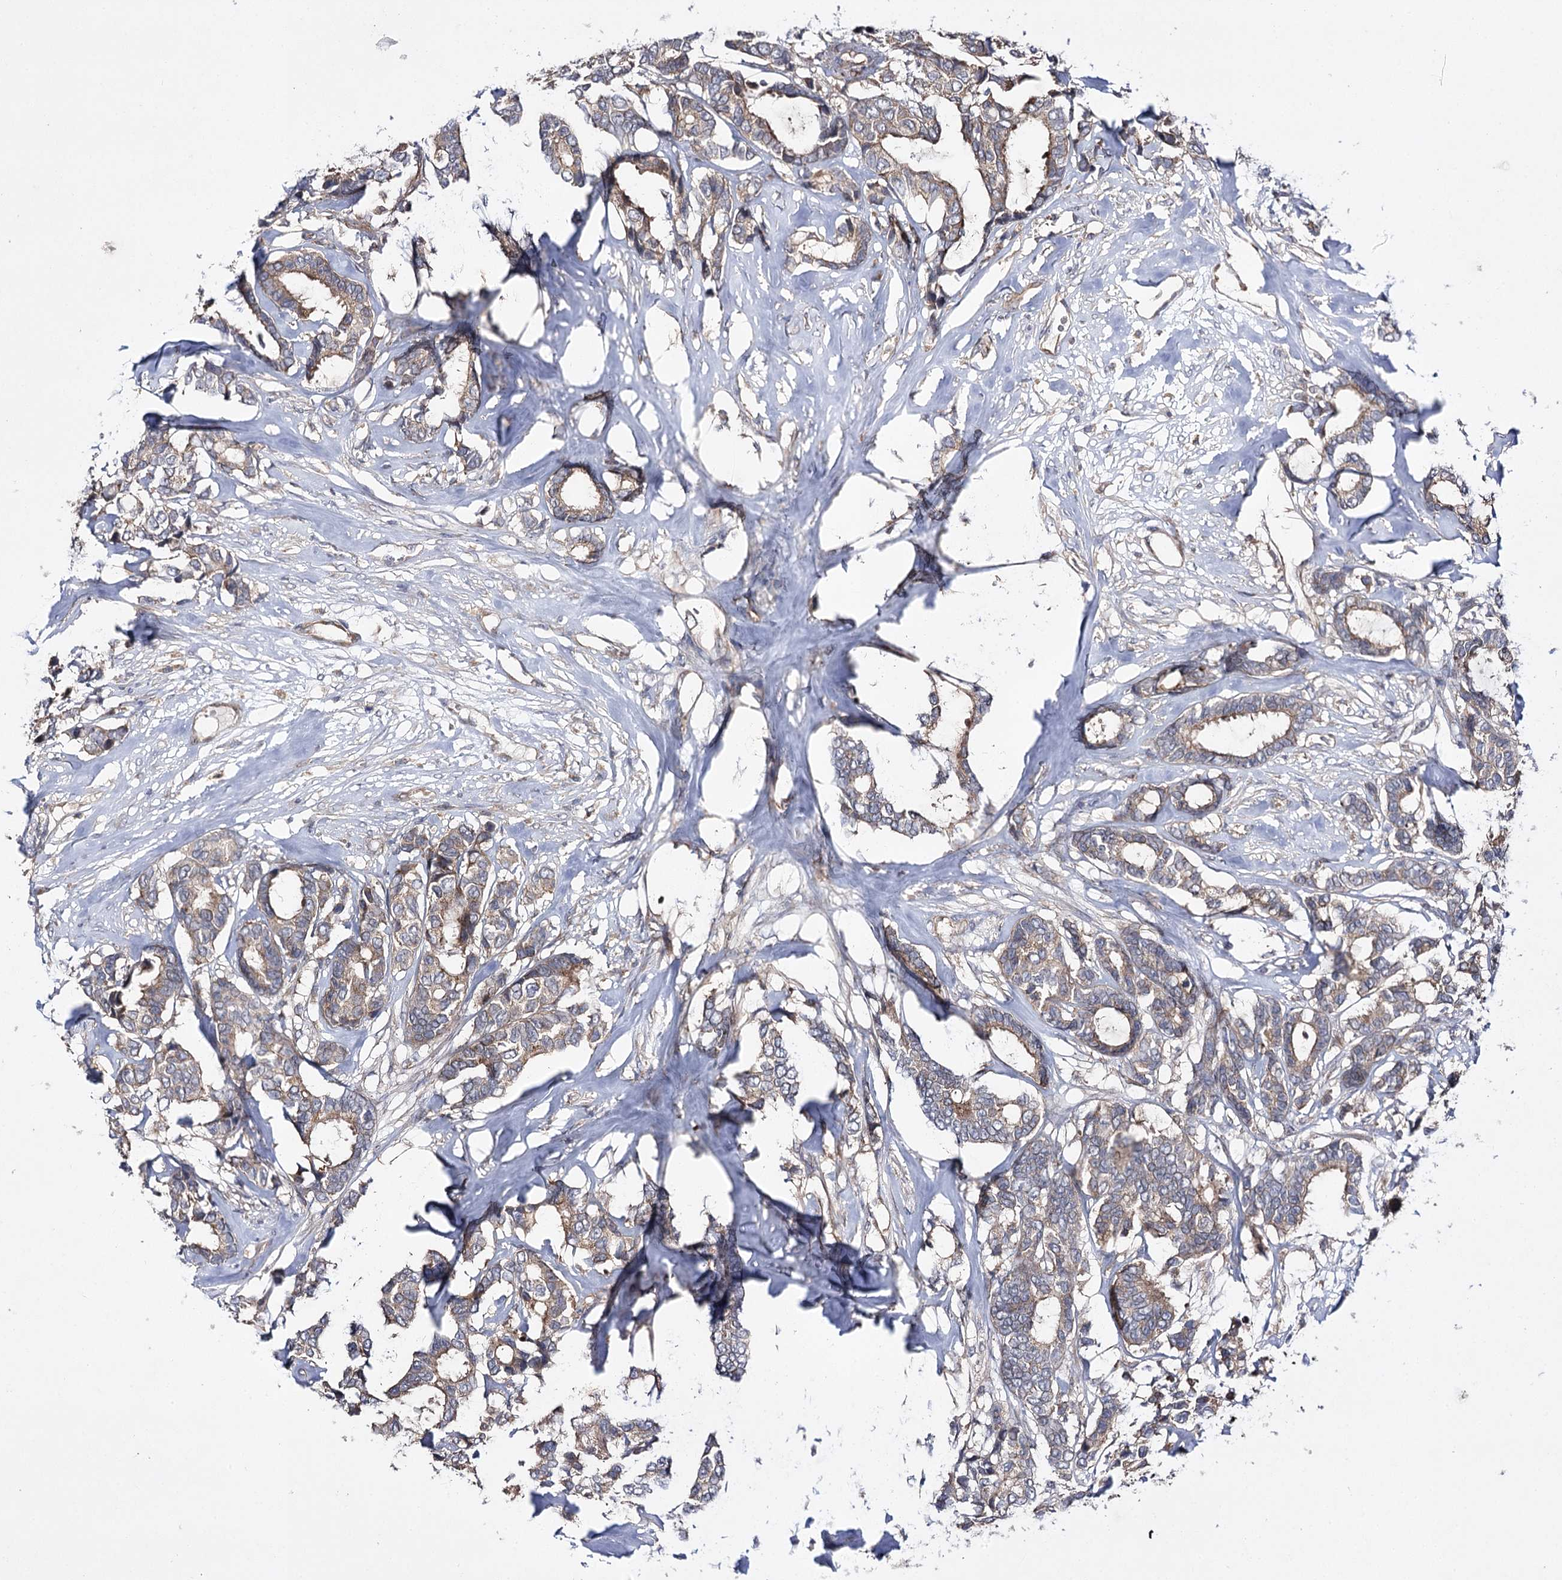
{"staining": {"intensity": "moderate", "quantity": ">75%", "location": "cytoplasmic/membranous"}, "tissue": "breast cancer", "cell_type": "Tumor cells", "image_type": "cancer", "snomed": [{"axis": "morphology", "description": "Duct carcinoma"}, {"axis": "topography", "description": "Breast"}], "caption": "Approximately >75% of tumor cells in human breast cancer (infiltrating ductal carcinoma) exhibit moderate cytoplasmic/membranous protein staining as visualized by brown immunohistochemical staining.", "gene": "BCR", "patient": {"sex": "female", "age": 87}}